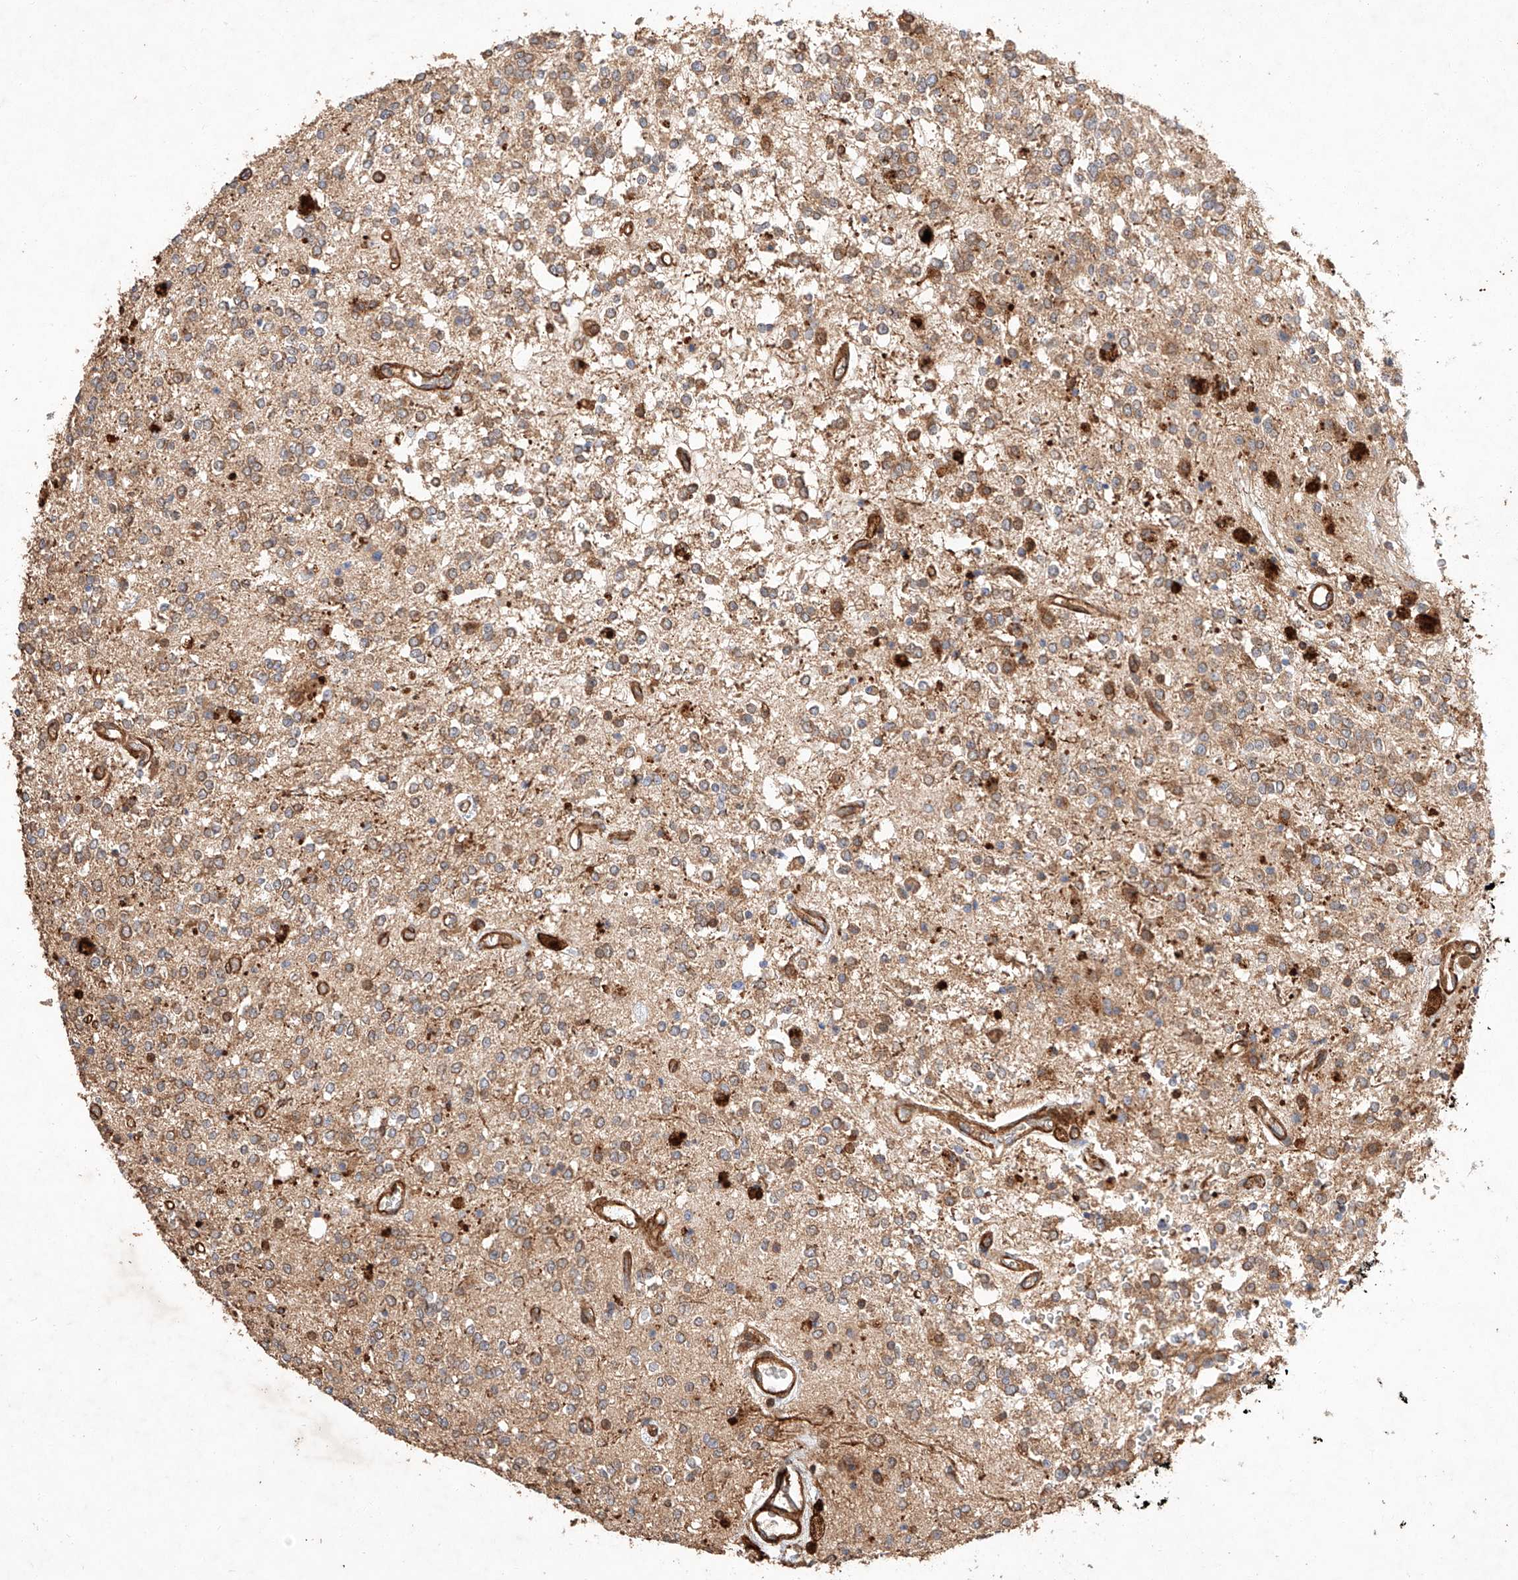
{"staining": {"intensity": "moderate", "quantity": "25%-75%", "location": "cytoplasmic/membranous"}, "tissue": "glioma", "cell_type": "Tumor cells", "image_type": "cancer", "snomed": [{"axis": "morphology", "description": "Glioma, malignant, High grade"}, {"axis": "topography", "description": "Brain"}], "caption": "Human glioma stained with a brown dye reveals moderate cytoplasmic/membranous positive expression in about 25%-75% of tumor cells.", "gene": "GHDC", "patient": {"sex": "male", "age": 34}}